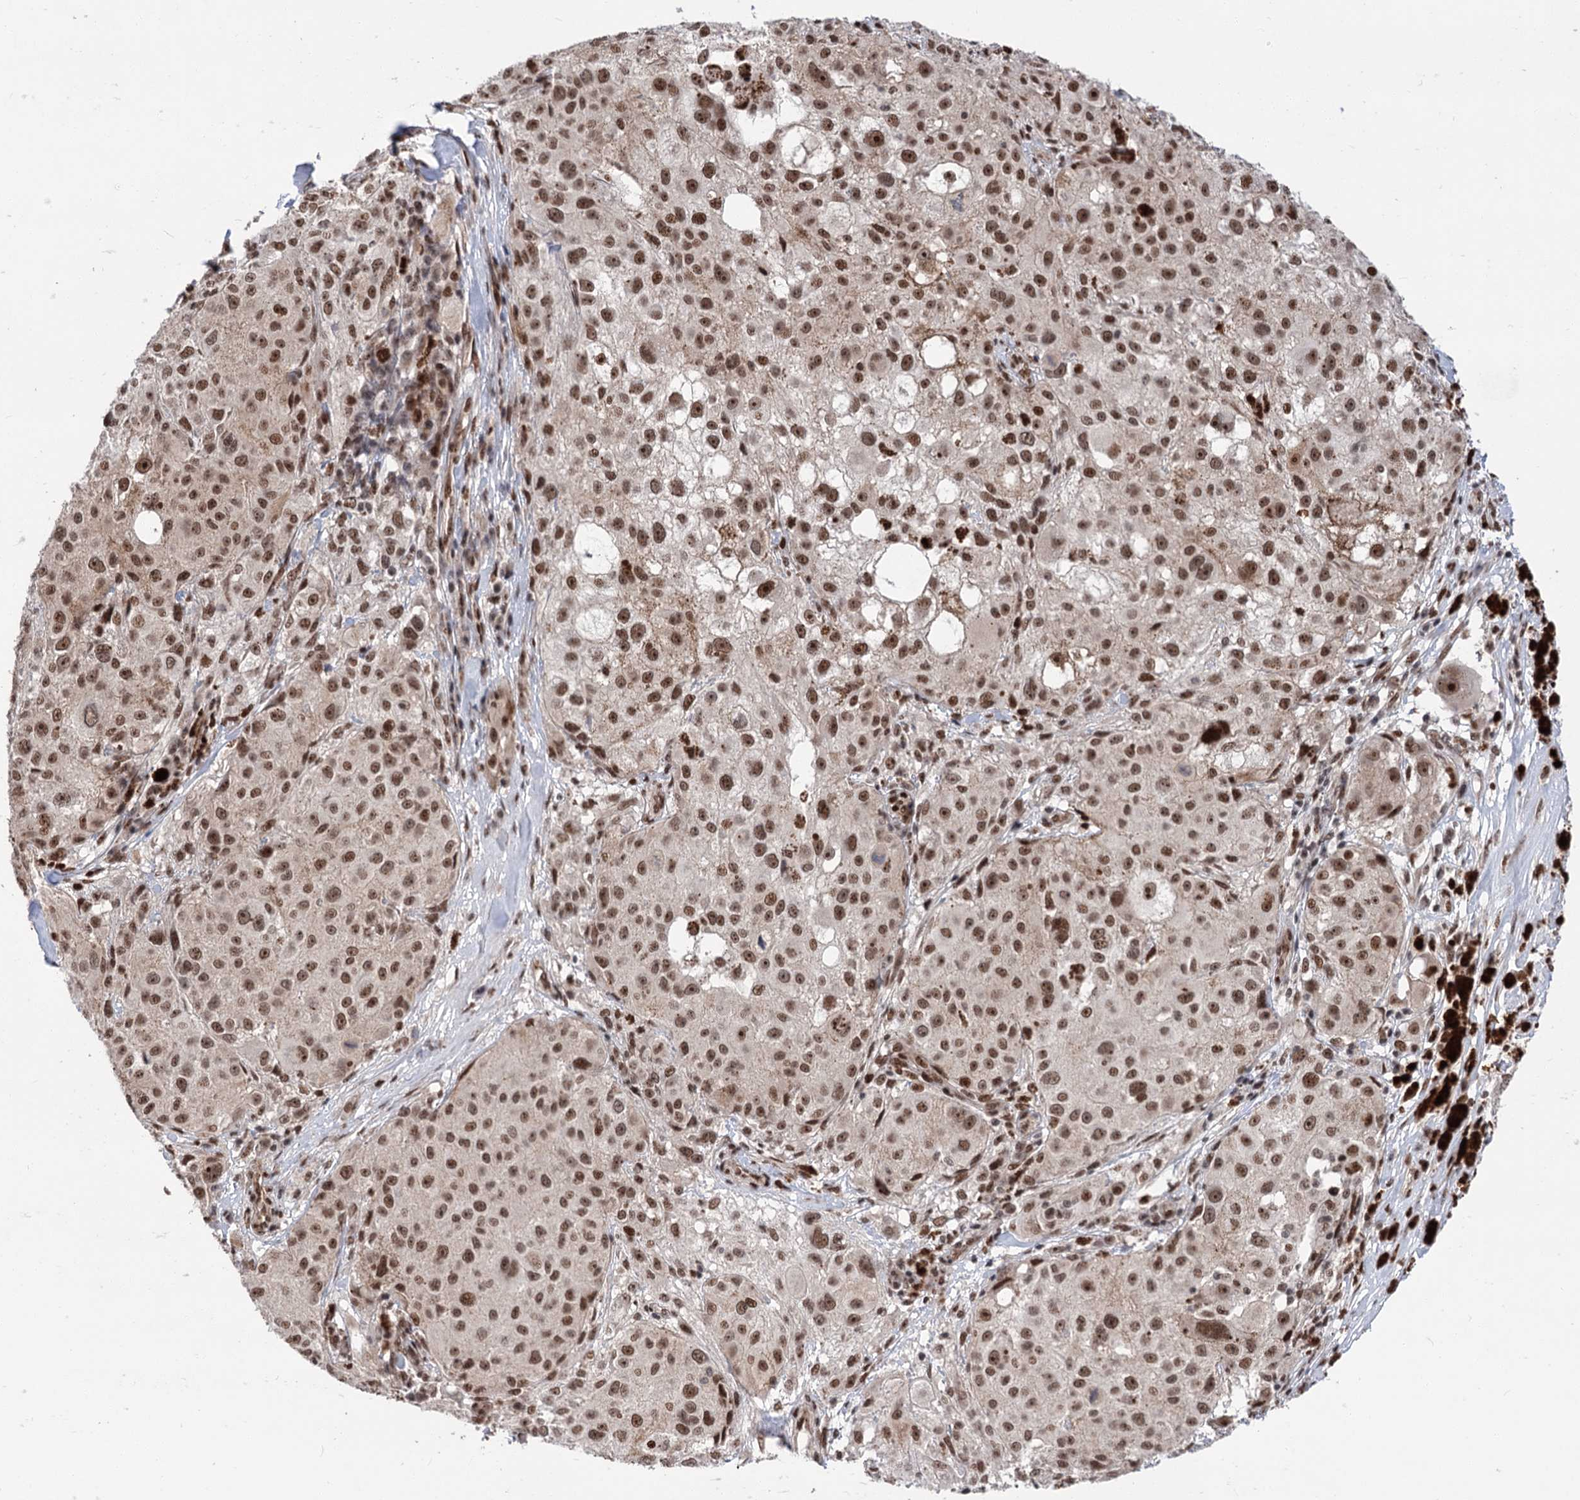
{"staining": {"intensity": "moderate", "quantity": ">75%", "location": "nuclear"}, "tissue": "melanoma", "cell_type": "Tumor cells", "image_type": "cancer", "snomed": [{"axis": "morphology", "description": "Necrosis, NOS"}, {"axis": "morphology", "description": "Malignant melanoma, NOS"}, {"axis": "topography", "description": "Skin"}], "caption": "Melanoma tissue shows moderate nuclear staining in about >75% of tumor cells The staining is performed using DAB brown chromogen to label protein expression. The nuclei are counter-stained blue using hematoxylin.", "gene": "MAML1", "patient": {"sex": "female", "age": 87}}